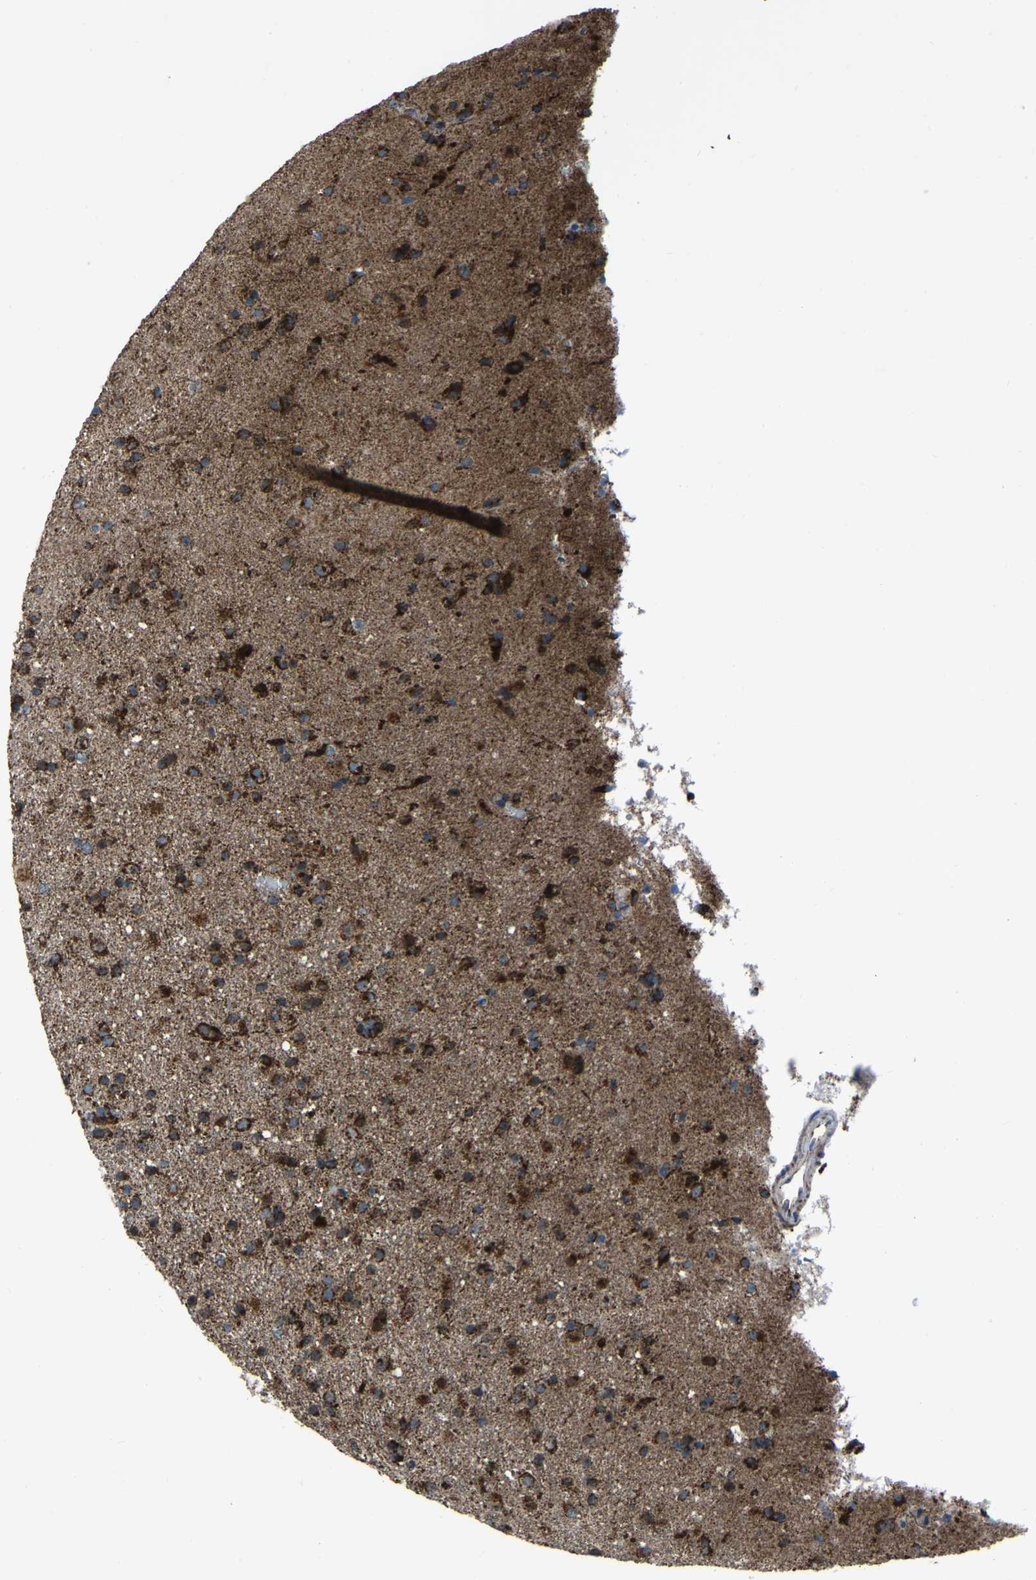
{"staining": {"intensity": "strong", "quantity": ">75%", "location": "cytoplasmic/membranous"}, "tissue": "glioma", "cell_type": "Tumor cells", "image_type": "cancer", "snomed": [{"axis": "morphology", "description": "Glioma, malignant, Low grade"}, {"axis": "topography", "description": "Brain"}], "caption": "IHC staining of glioma, which shows high levels of strong cytoplasmic/membranous expression in about >75% of tumor cells indicating strong cytoplasmic/membranous protein positivity. The staining was performed using DAB (3,3'-diaminobenzidine) (brown) for protein detection and nuclei were counterstained in hematoxylin (blue).", "gene": "AKR1A1", "patient": {"sex": "male", "age": 65}}